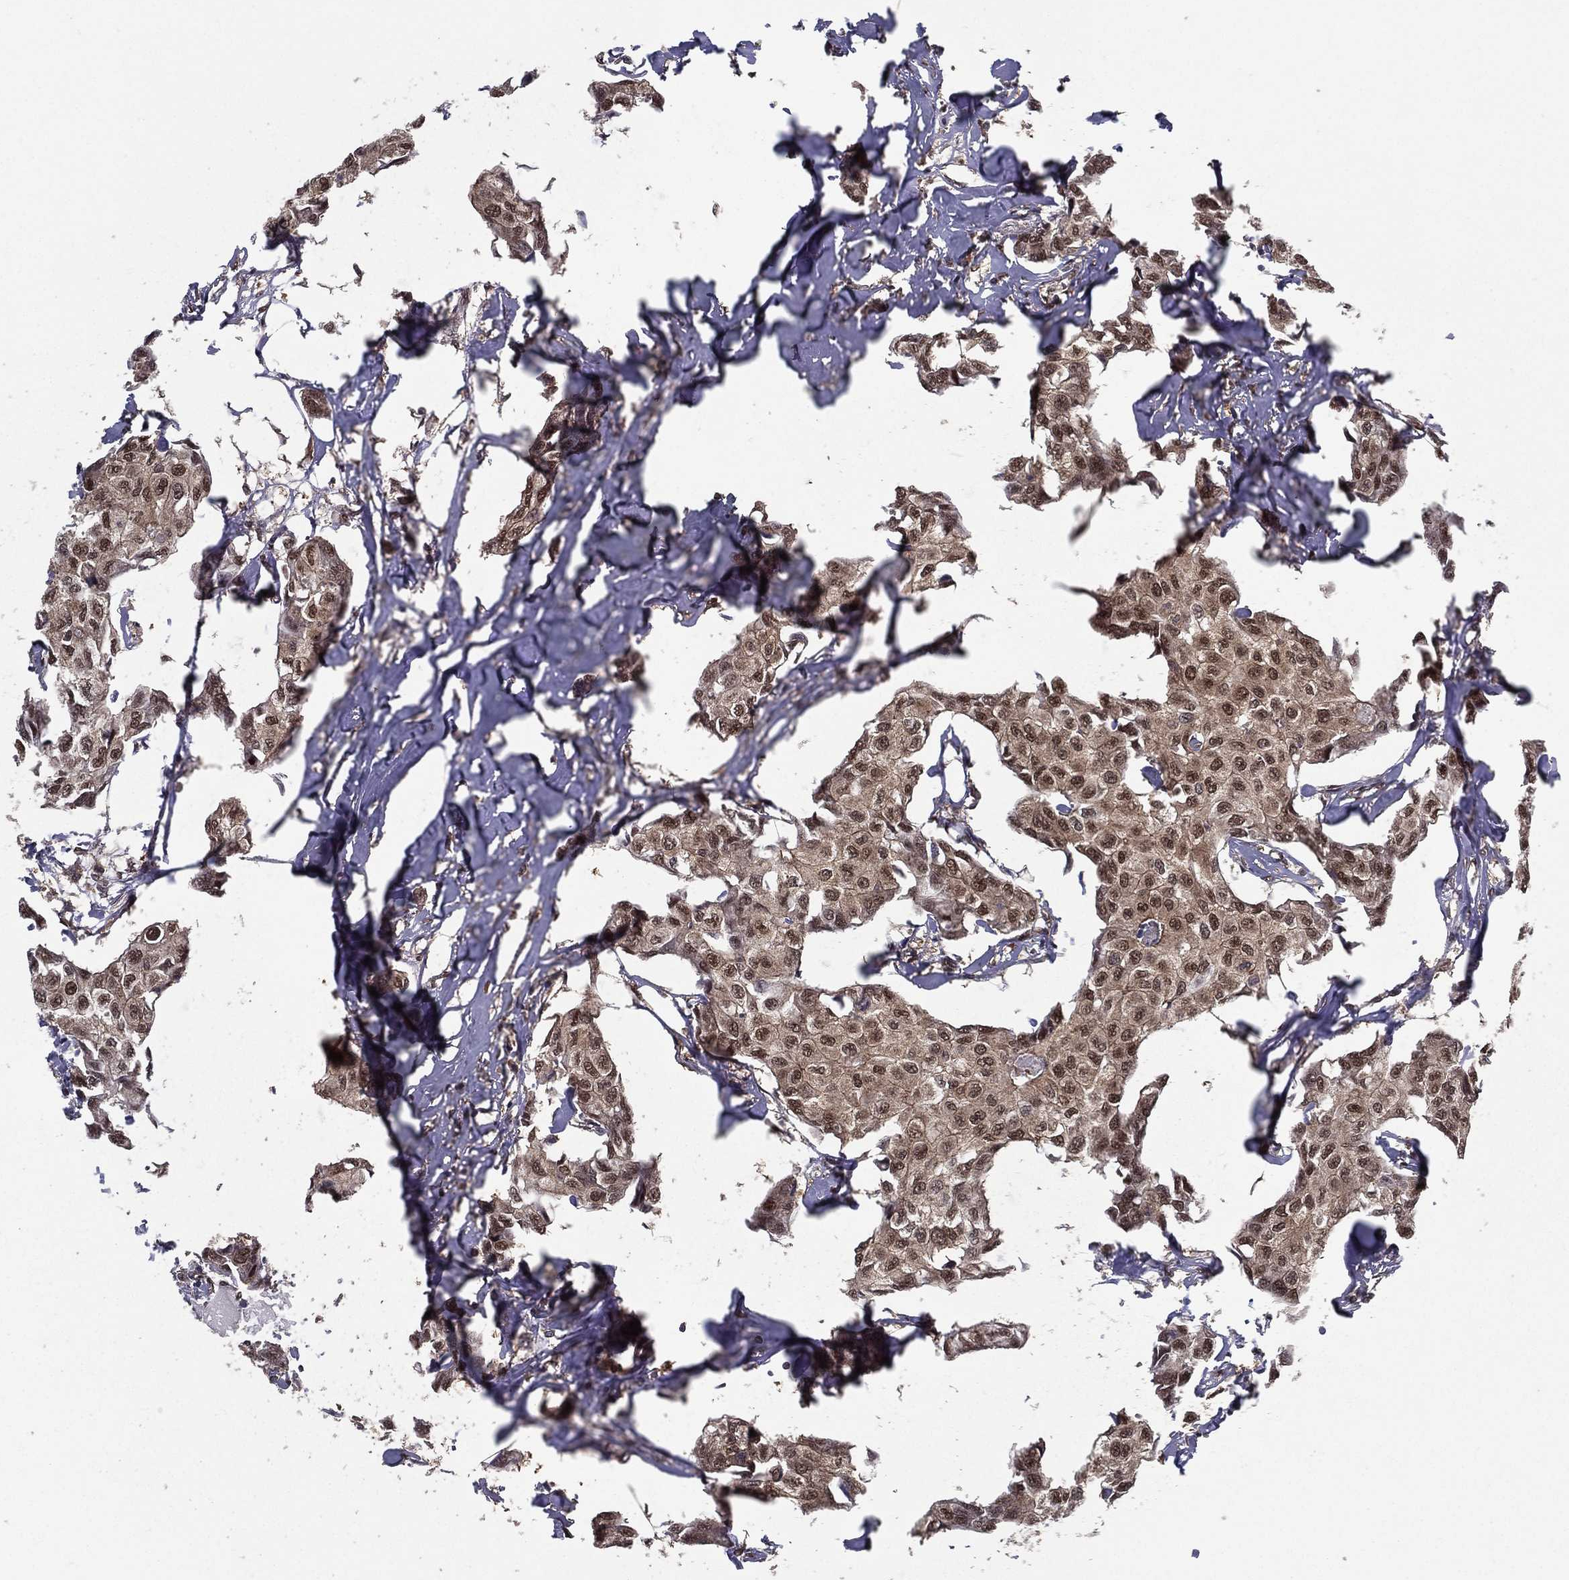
{"staining": {"intensity": "moderate", "quantity": "25%-75%", "location": "cytoplasmic/membranous,nuclear"}, "tissue": "breast cancer", "cell_type": "Tumor cells", "image_type": "cancer", "snomed": [{"axis": "morphology", "description": "Duct carcinoma"}, {"axis": "topography", "description": "Breast"}], "caption": "High-magnification brightfield microscopy of breast cancer (intraductal carcinoma) stained with DAB (brown) and counterstained with hematoxylin (blue). tumor cells exhibit moderate cytoplasmic/membranous and nuclear expression is present in about25%-75% of cells.", "gene": "CARM1", "patient": {"sex": "female", "age": 80}}